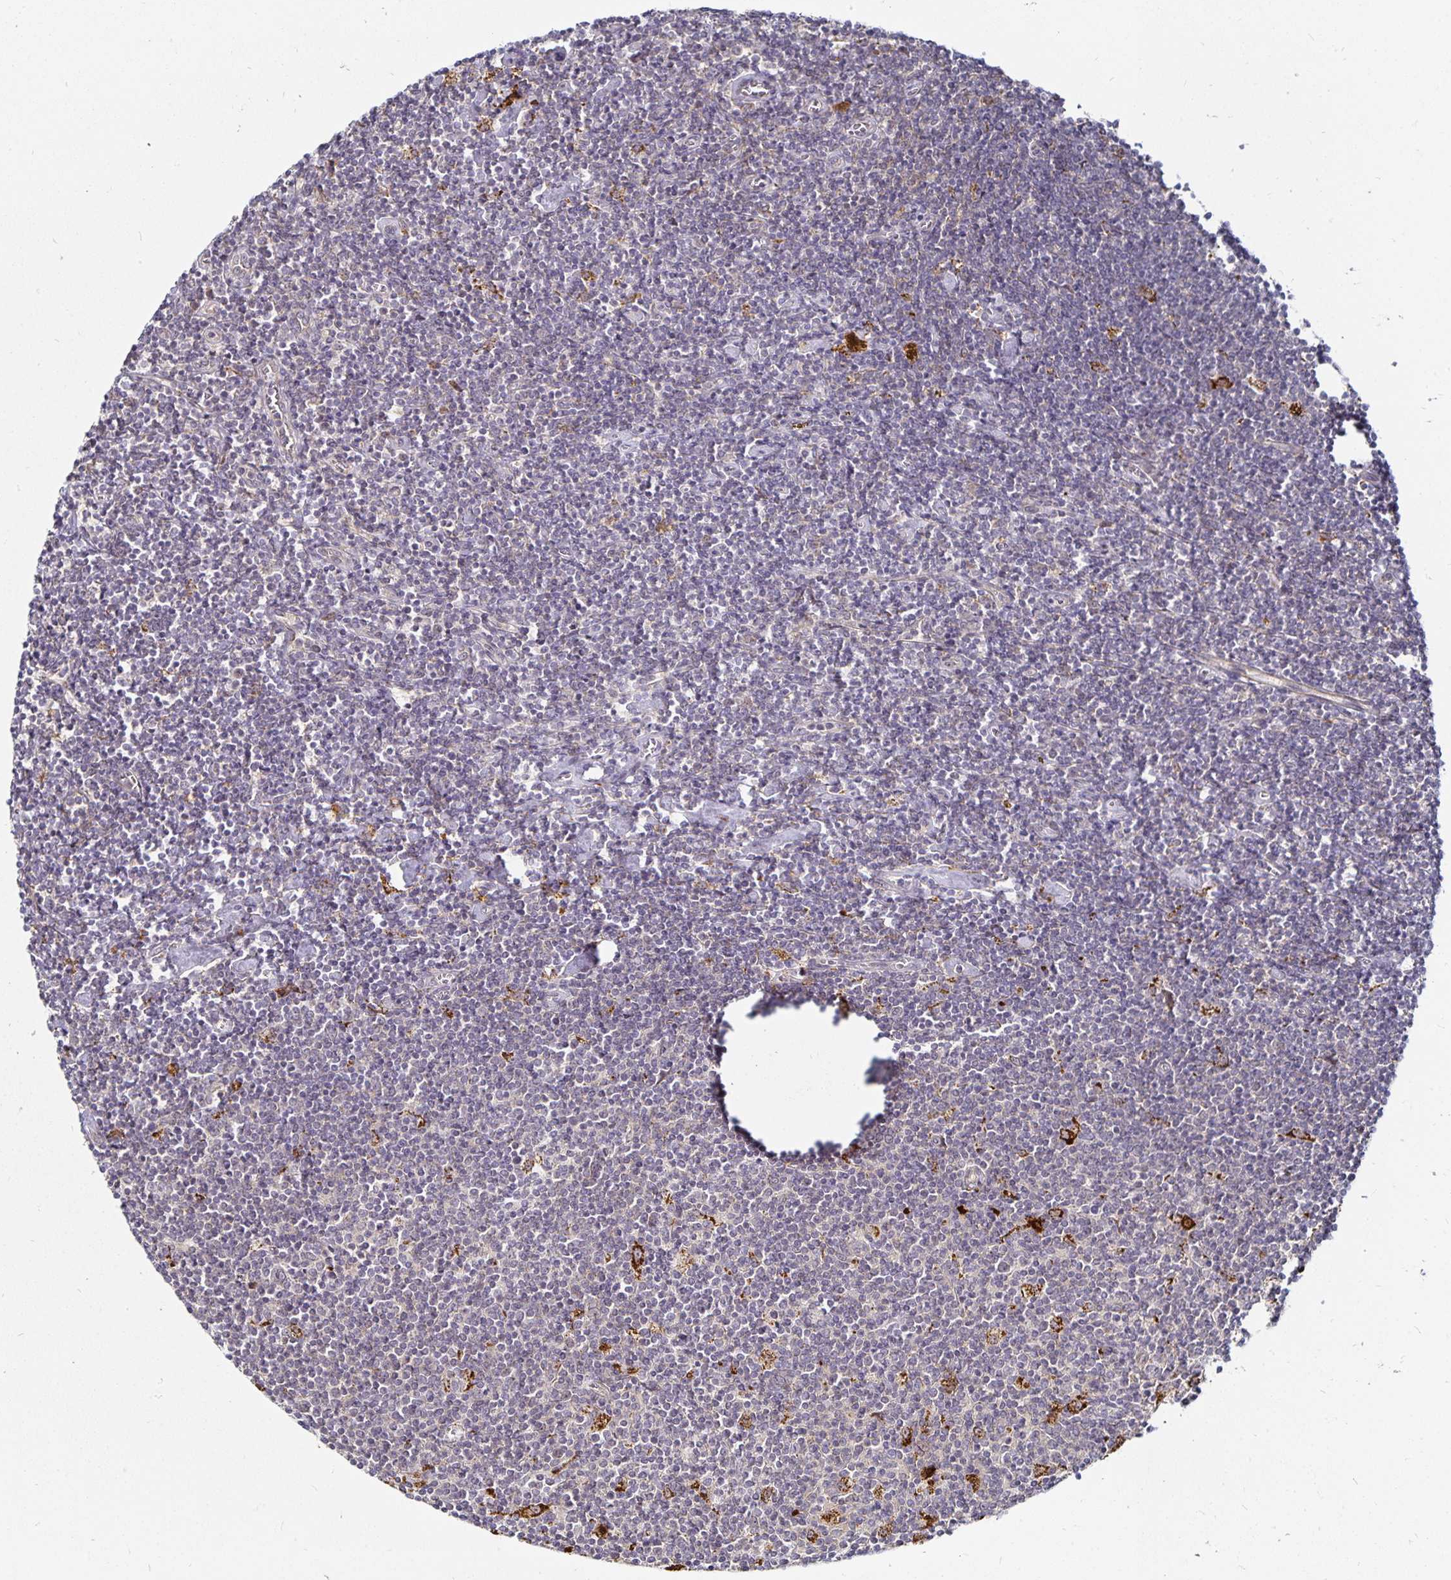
{"staining": {"intensity": "negative", "quantity": "none", "location": "none"}, "tissue": "lymphoma", "cell_type": "Tumor cells", "image_type": "cancer", "snomed": [{"axis": "morphology", "description": "Hodgkin's disease, NOS"}, {"axis": "topography", "description": "Lymph node"}], "caption": "Tumor cells are negative for brown protein staining in Hodgkin's disease.", "gene": "CYP27A1", "patient": {"sex": "male", "age": 40}}